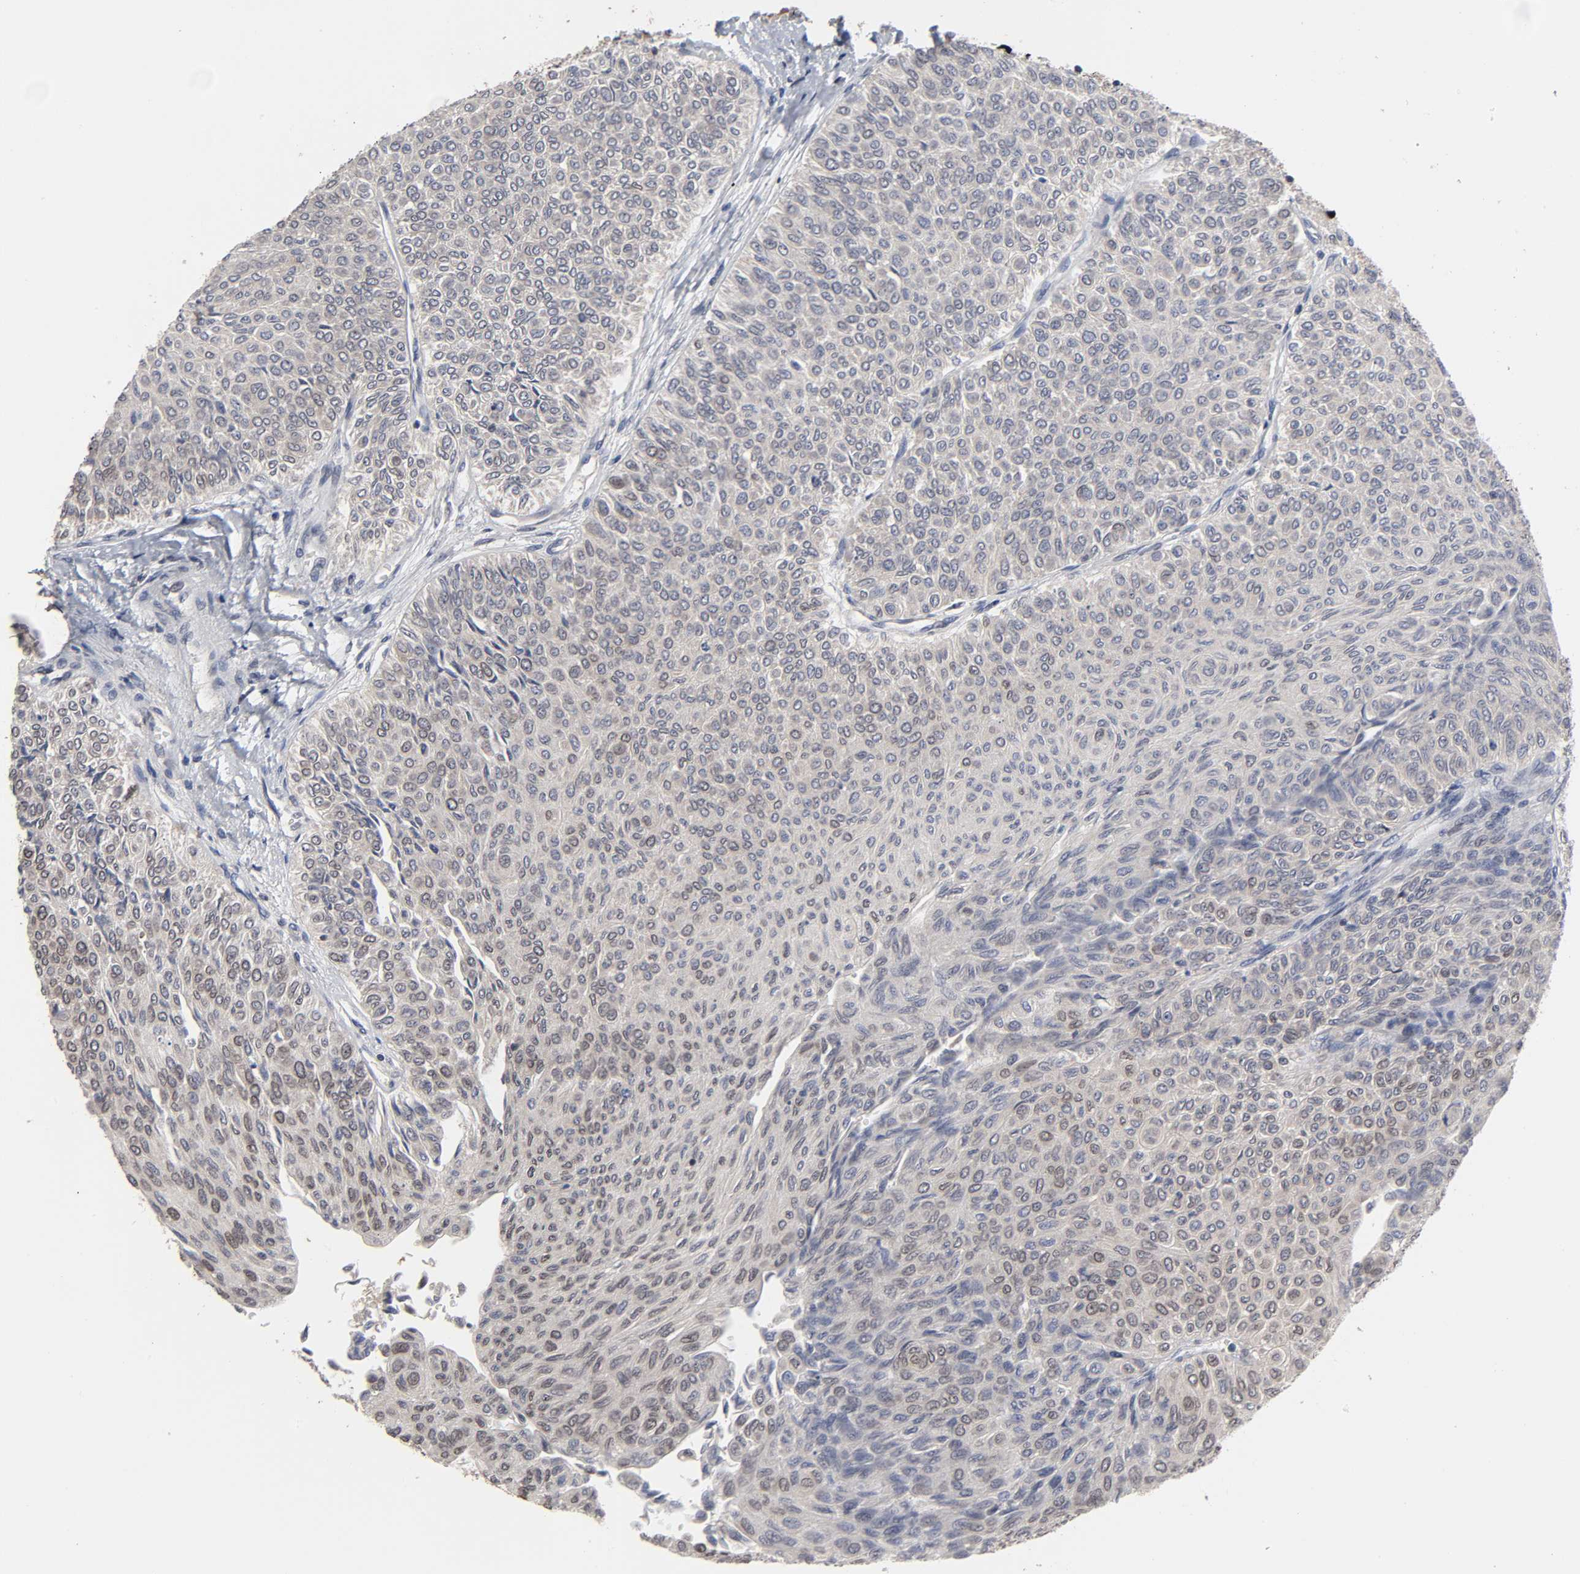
{"staining": {"intensity": "weak", "quantity": "25%-75%", "location": "cytoplasmic/membranous,nuclear"}, "tissue": "urothelial cancer", "cell_type": "Tumor cells", "image_type": "cancer", "snomed": [{"axis": "morphology", "description": "Urothelial carcinoma, Low grade"}, {"axis": "topography", "description": "Urinary bladder"}], "caption": "Urothelial cancer tissue shows weak cytoplasmic/membranous and nuclear positivity in approximately 25%-75% of tumor cells, visualized by immunohistochemistry. The staining was performed using DAB to visualize the protein expression in brown, while the nuclei were stained in blue with hematoxylin (Magnification: 20x).", "gene": "CPN2", "patient": {"sex": "male", "age": 78}}